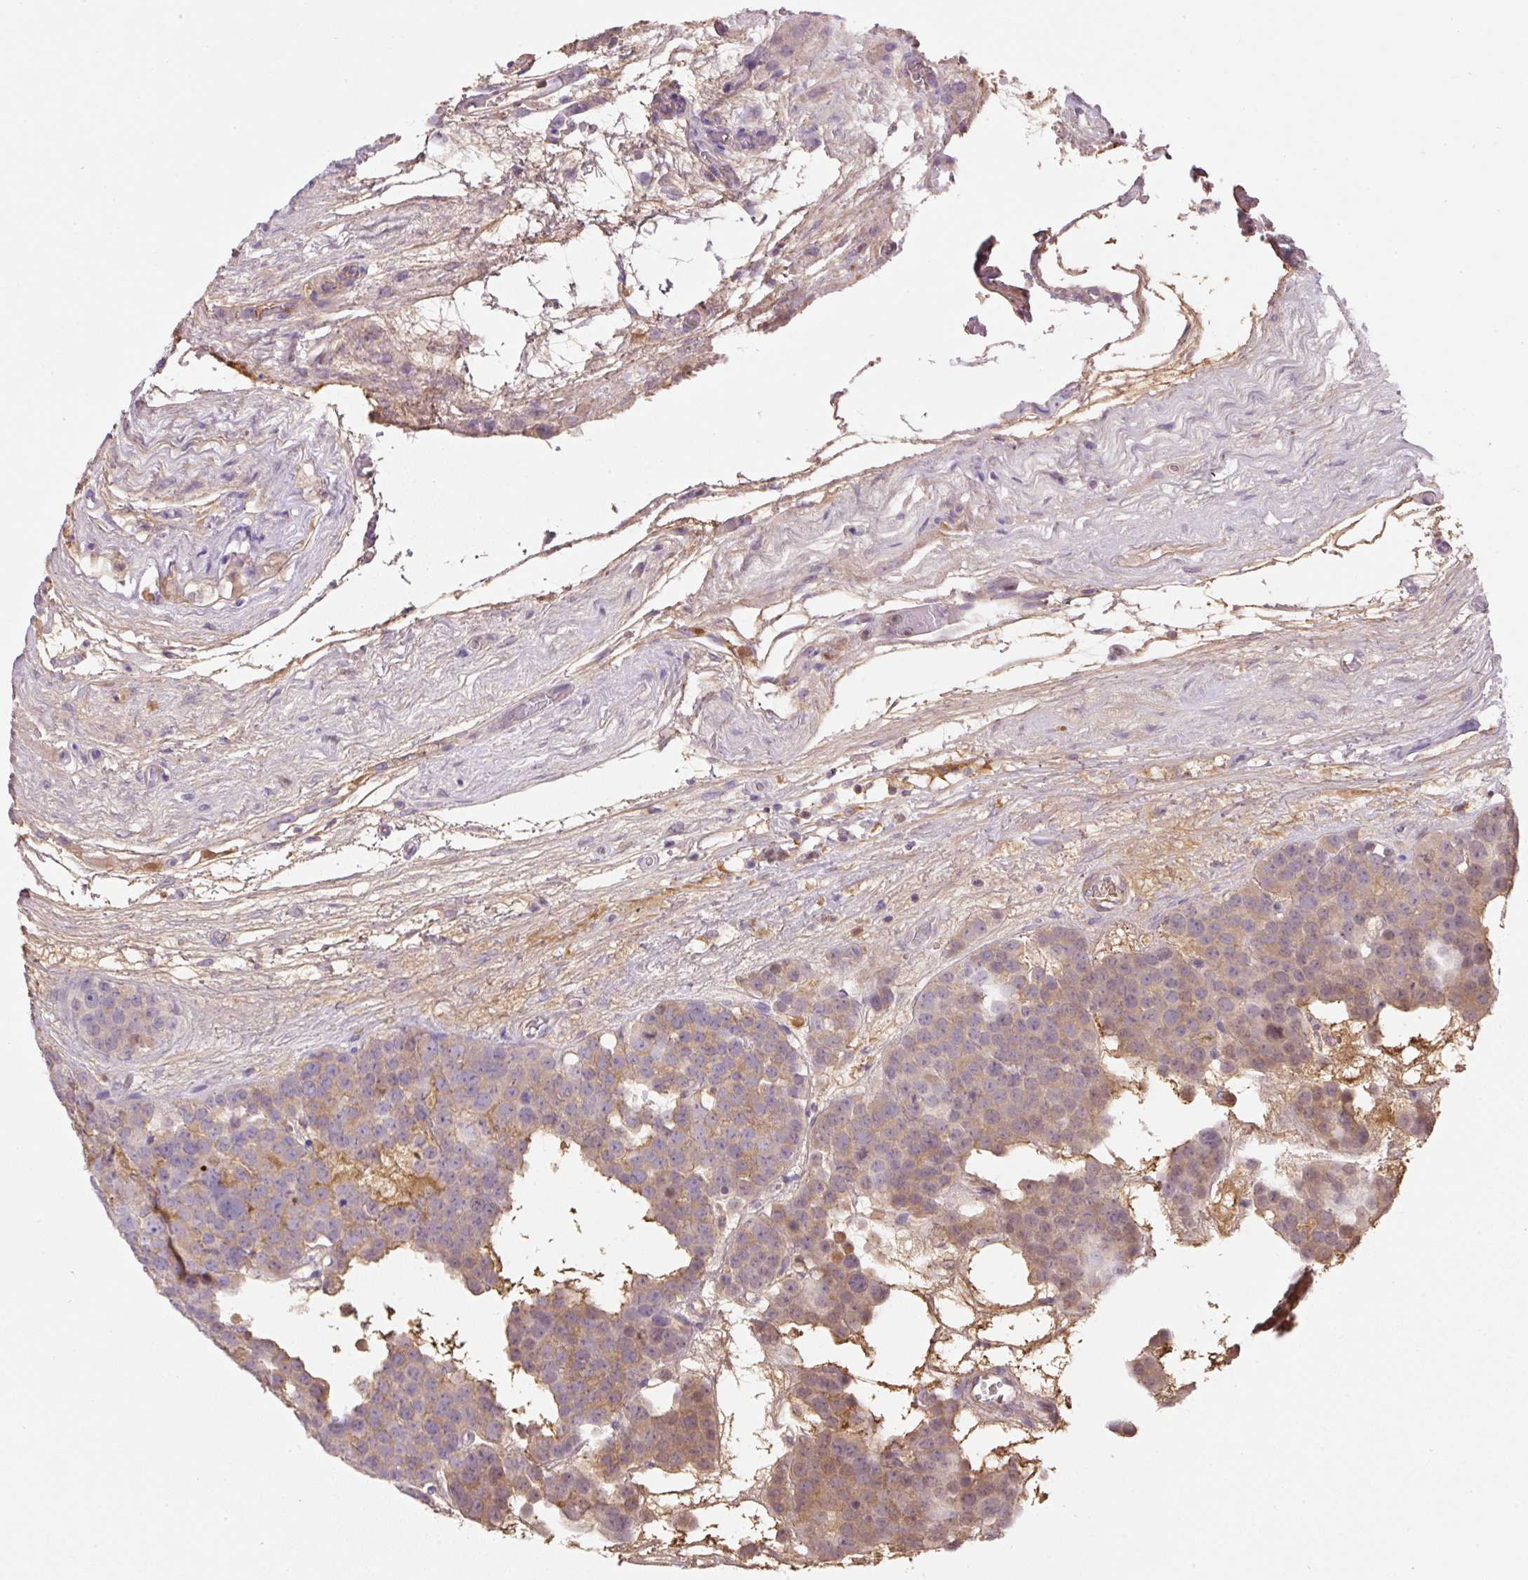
{"staining": {"intensity": "moderate", "quantity": ">75%", "location": "cytoplasmic/membranous,nuclear"}, "tissue": "testis cancer", "cell_type": "Tumor cells", "image_type": "cancer", "snomed": [{"axis": "morphology", "description": "Seminoma, NOS"}, {"axis": "topography", "description": "Testis"}], "caption": "This micrograph demonstrates testis cancer stained with IHC to label a protein in brown. The cytoplasmic/membranous and nuclear of tumor cells show moderate positivity for the protein. Nuclei are counter-stained blue.", "gene": "TDRD15", "patient": {"sex": "male", "age": 71}}